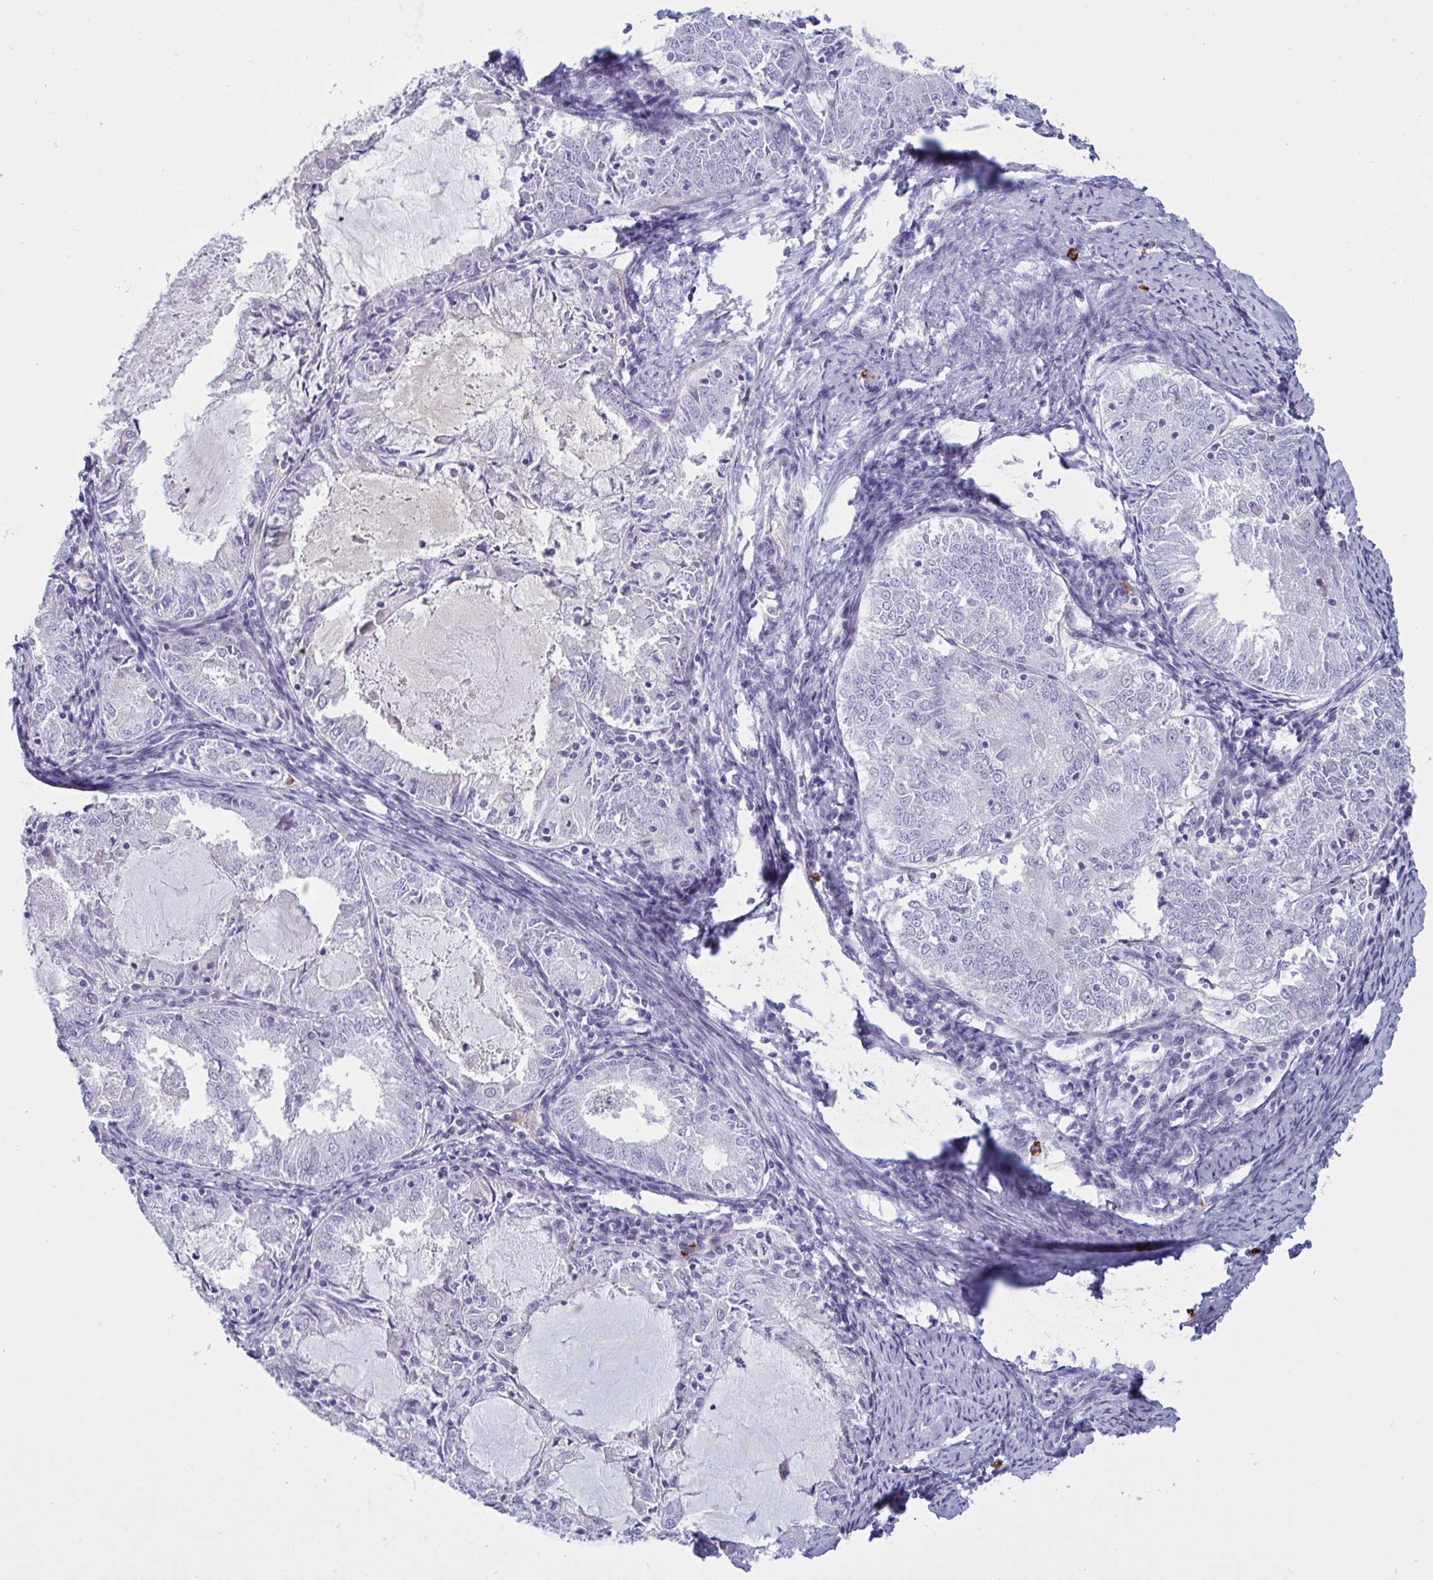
{"staining": {"intensity": "negative", "quantity": "none", "location": "none"}, "tissue": "endometrial cancer", "cell_type": "Tumor cells", "image_type": "cancer", "snomed": [{"axis": "morphology", "description": "Adenocarcinoma, NOS"}, {"axis": "topography", "description": "Endometrium"}], "caption": "High magnification brightfield microscopy of adenocarcinoma (endometrial) stained with DAB (3,3'-diaminobenzidine) (brown) and counterstained with hematoxylin (blue): tumor cells show no significant staining. The staining was performed using DAB to visualize the protein expression in brown, while the nuclei were stained in blue with hematoxylin (Magnification: 20x).", "gene": "ZNF684", "patient": {"sex": "female", "age": 57}}